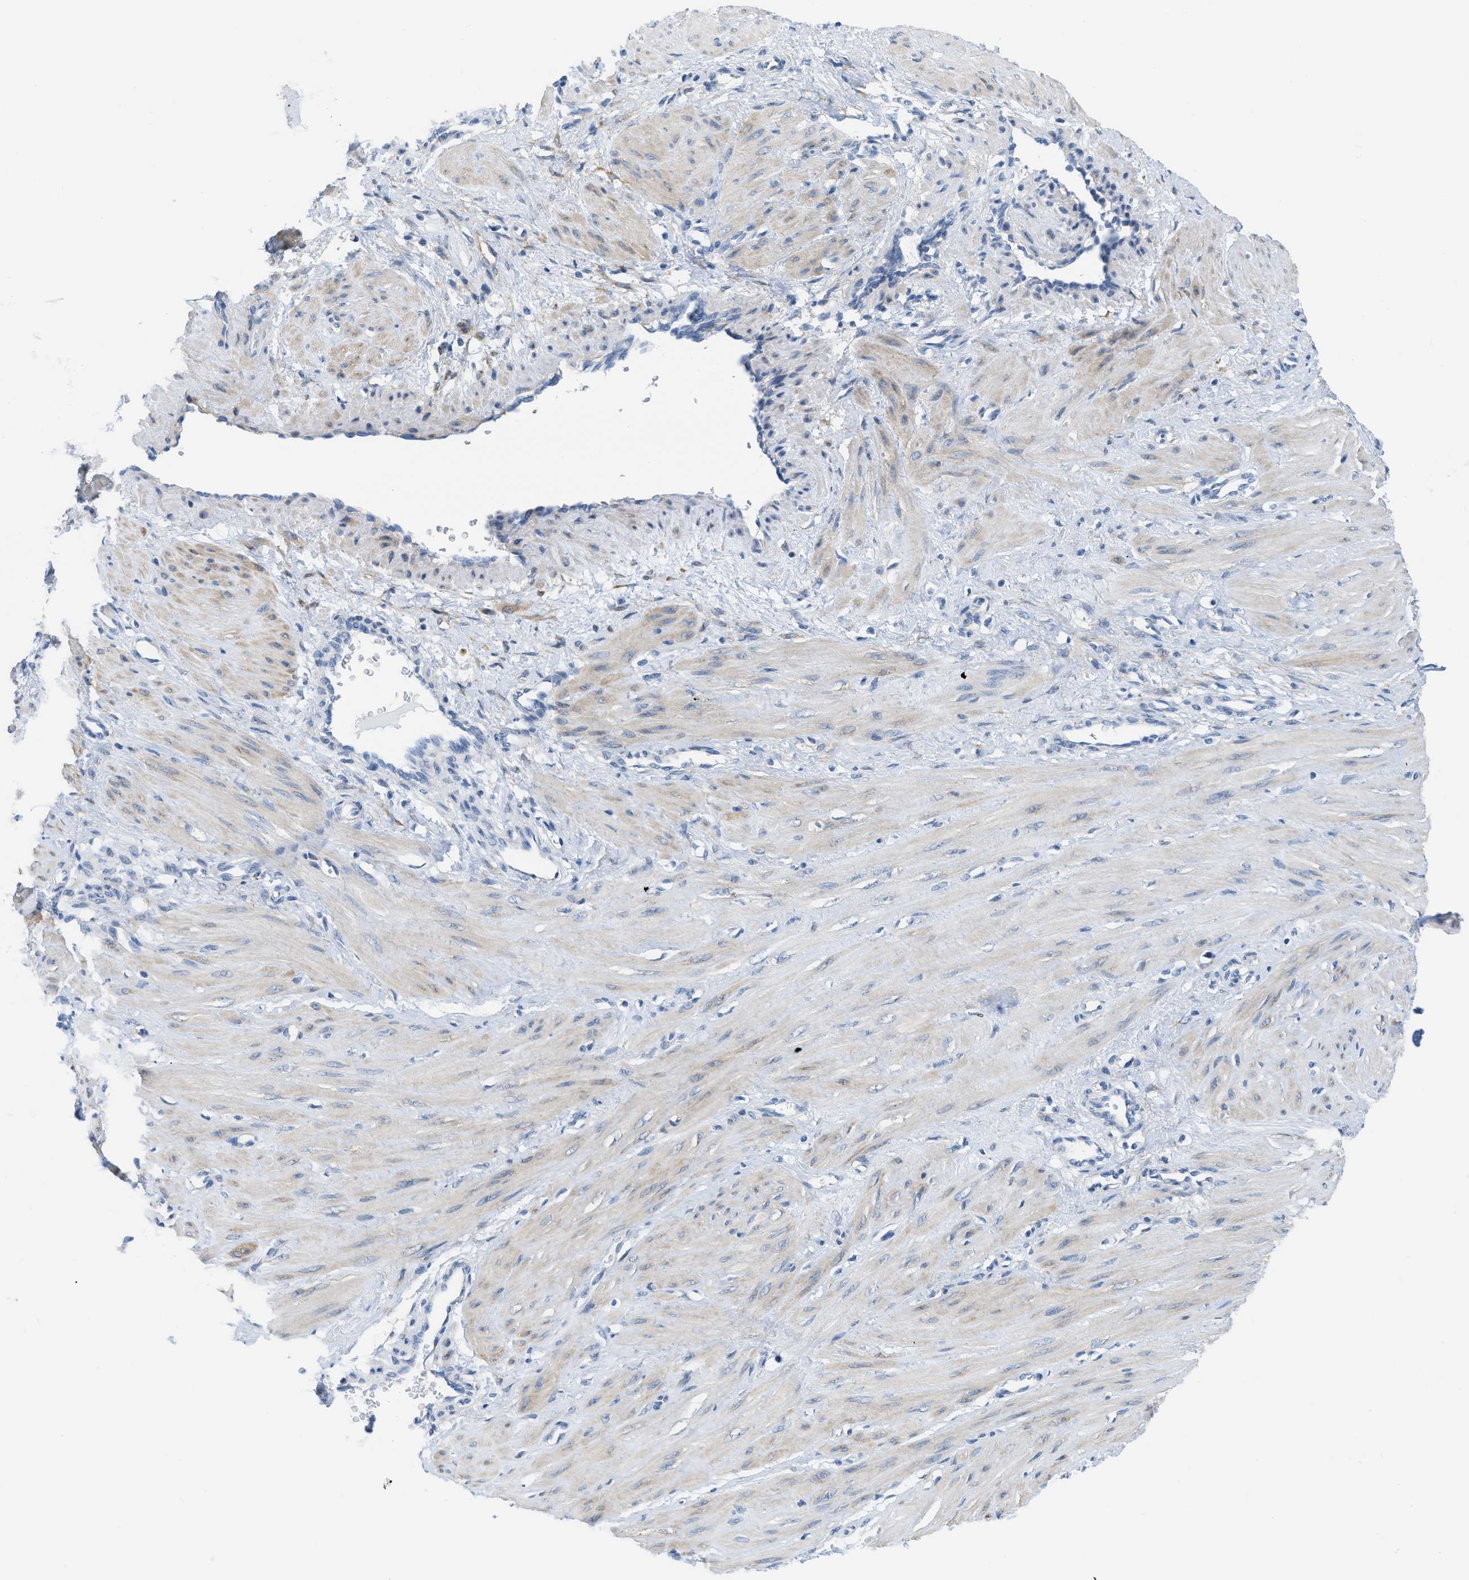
{"staining": {"intensity": "weak", "quantity": "<25%", "location": "cytoplasmic/membranous"}, "tissue": "smooth muscle", "cell_type": "Smooth muscle cells", "image_type": "normal", "snomed": [{"axis": "morphology", "description": "Normal tissue, NOS"}, {"axis": "topography", "description": "Endometrium"}], "caption": "The histopathology image shows no staining of smooth muscle cells in benign smooth muscle. Brightfield microscopy of IHC stained with DAB (3,3'-diaminobenzidine) (brown) and hematoxylin (blue), captured at high magnification.", "gene": "ASGR1", "patient": {"sex": "female", "age": 33}}